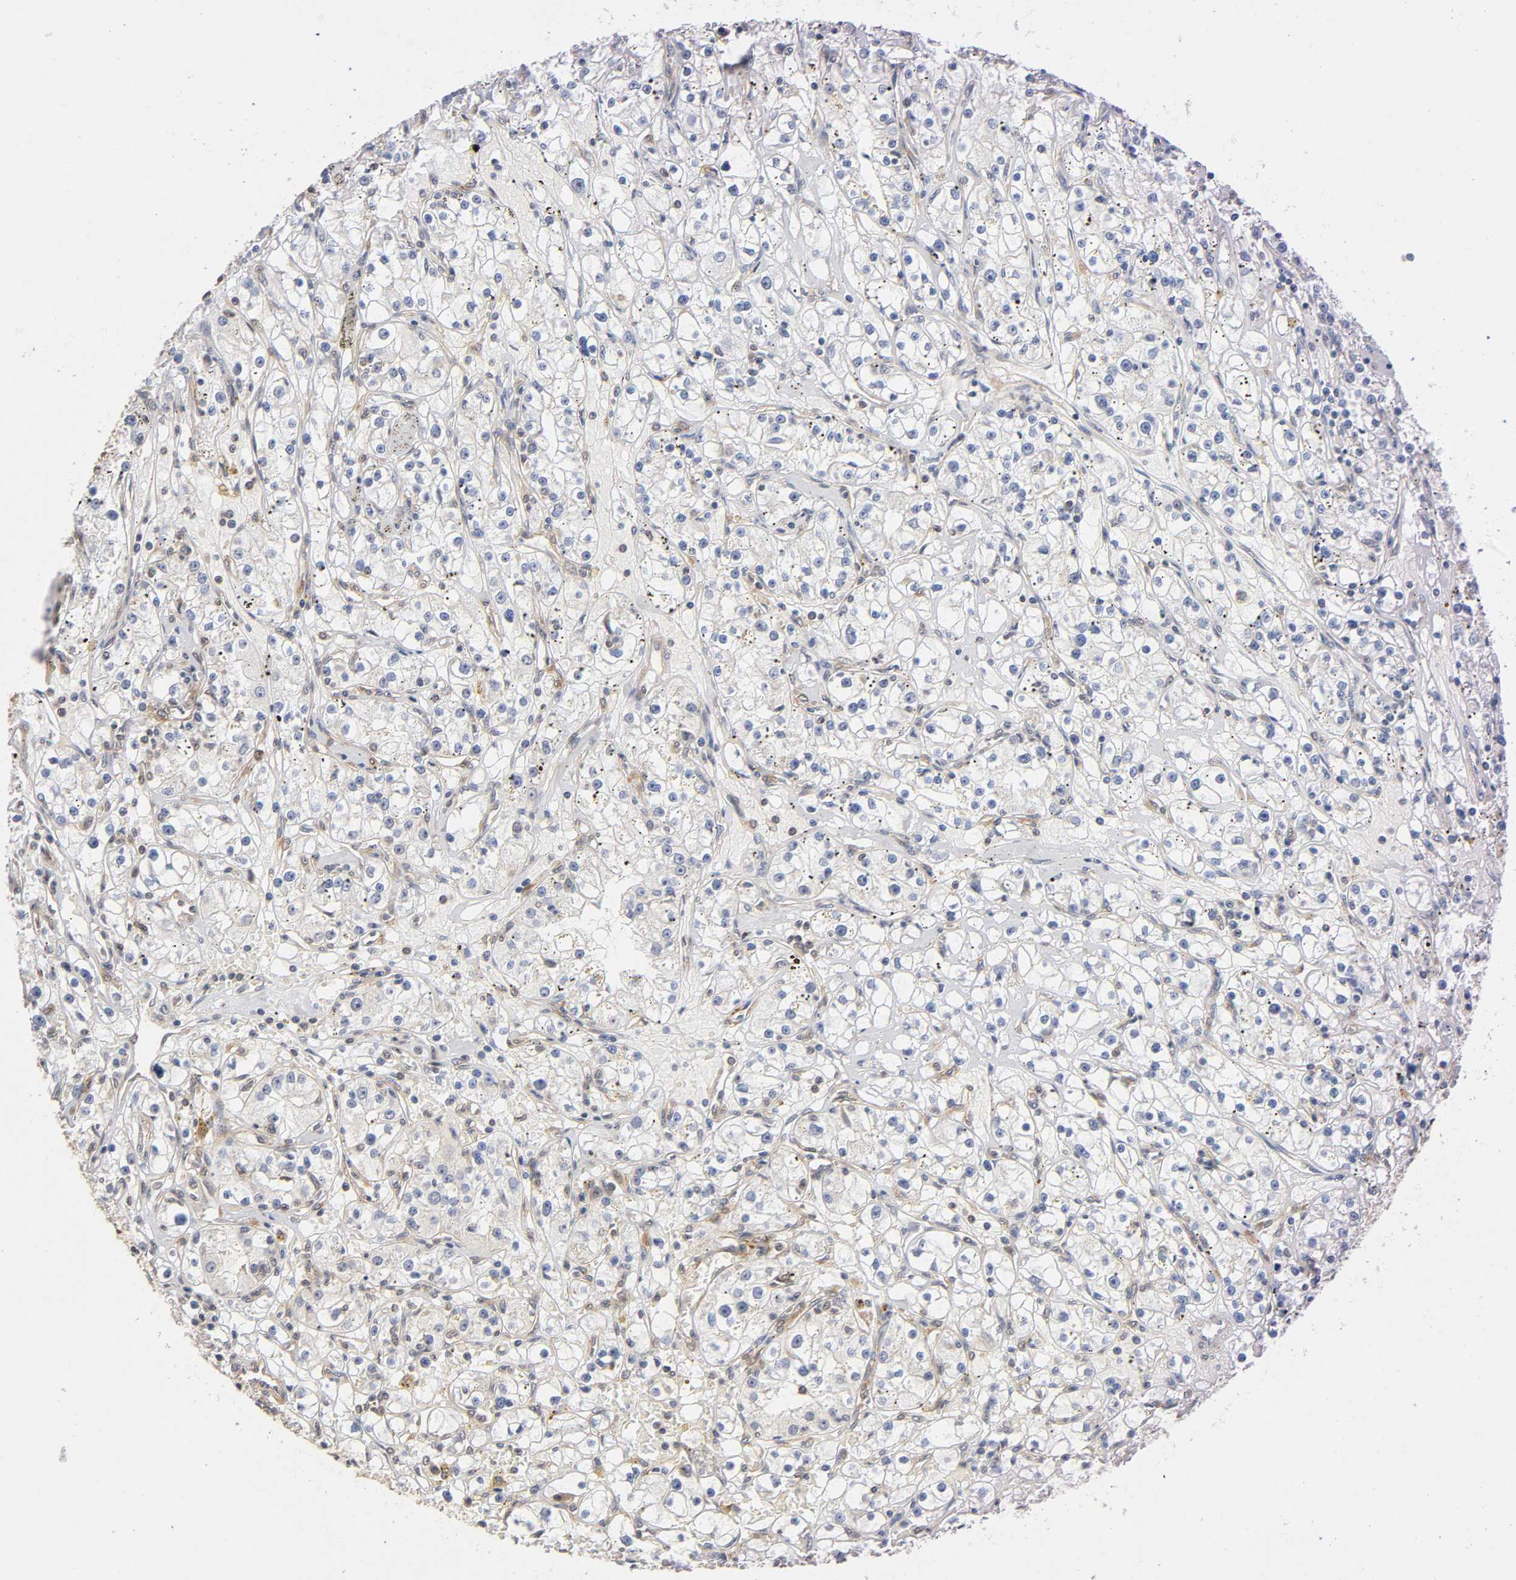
{"staining": {"intensity": "negative", "quantity": "none", "location": "none"}, "tissue": "renal cancer", "cell_type": "Tumor cells", "image_type": "cancer", "snomed": [{"axis": "morphology", "description": "Adenocarcinoma, NOS"}, {"axis": "topography", "description": "Kidney"}], "caption": "There is no significant expression in tumor cells of renal adenocarcinoma. (DAB IHC with hematoxylin counter stain).", "gene": "PDE5A", "patient": {"sex": "male", "age": 56}}